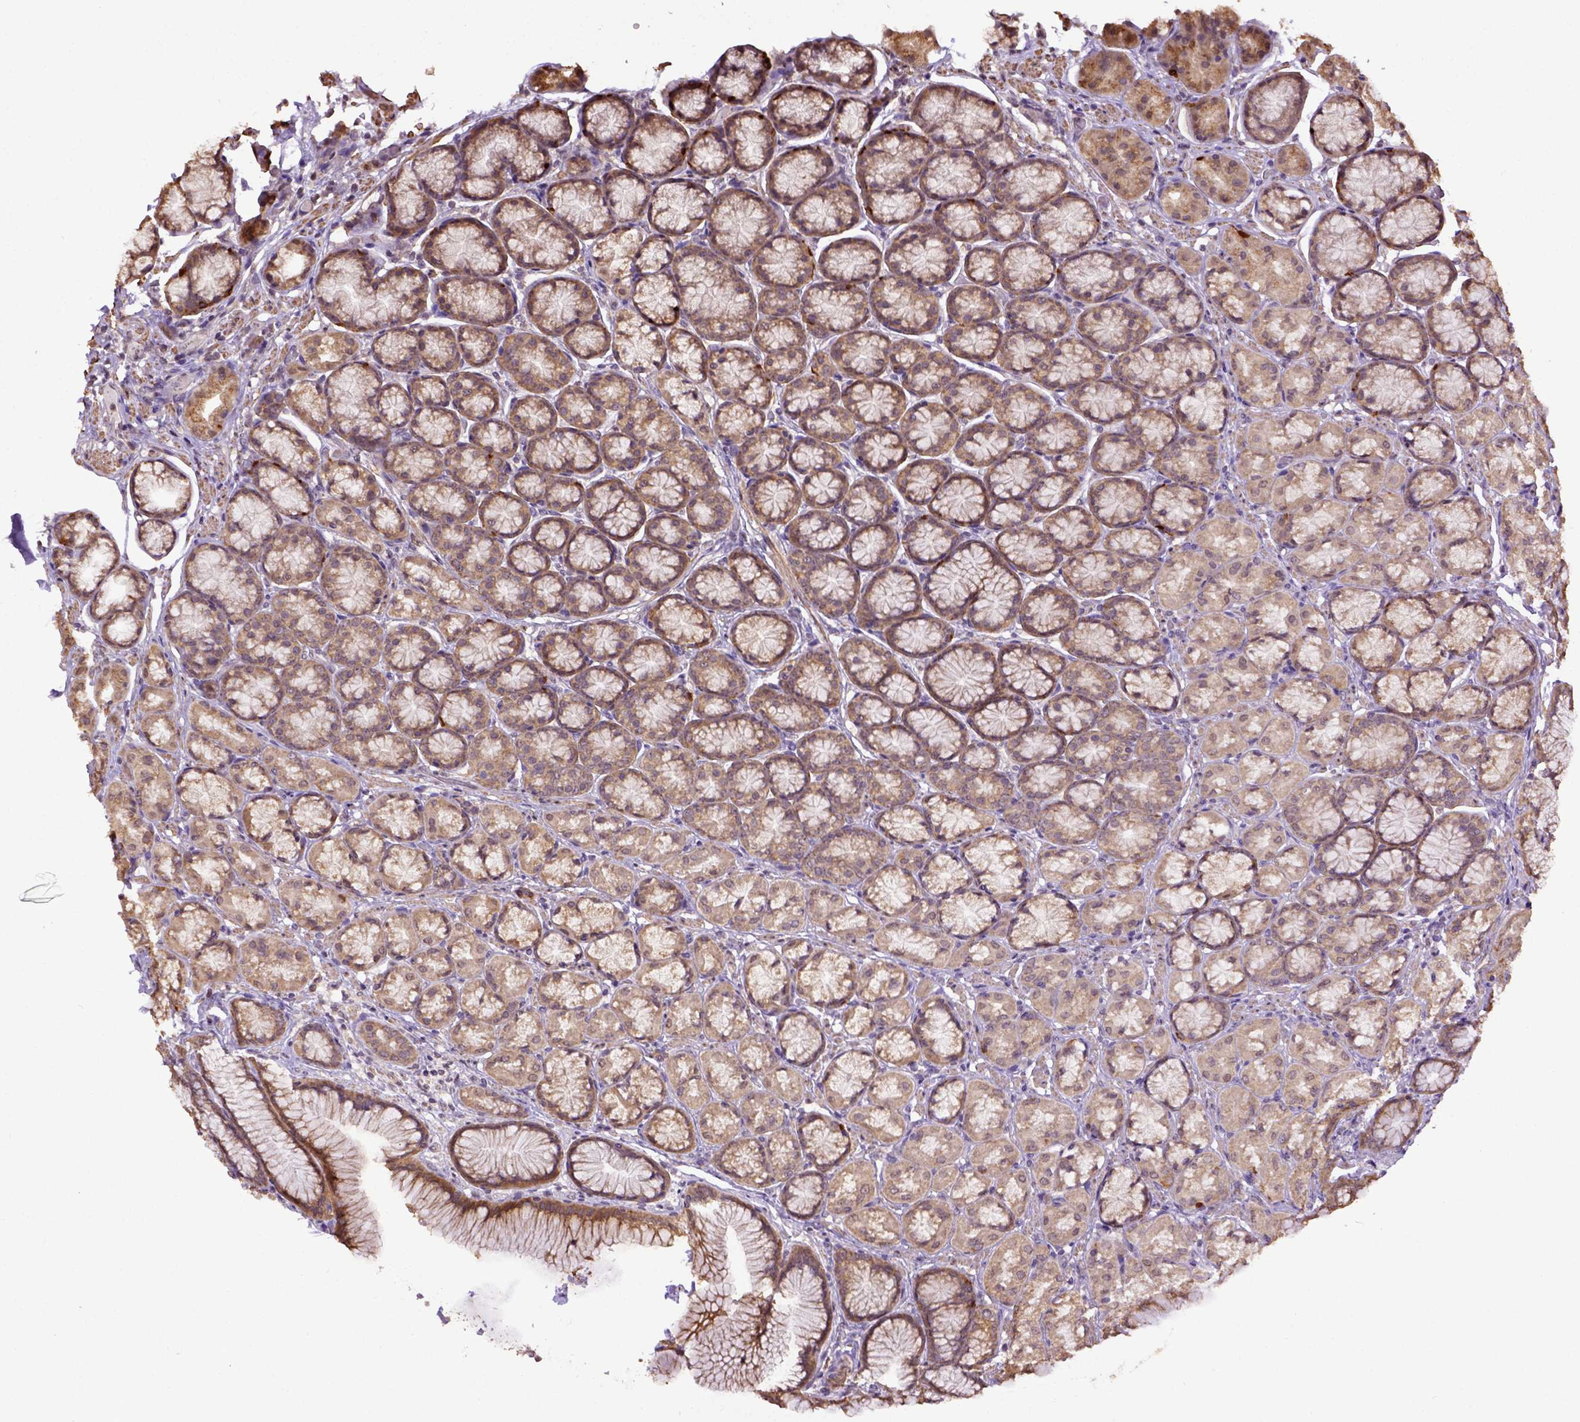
{"staining": {"intensity": "strong", "quantity": "<25%", "location": "cytoplasmic/membranous"}, "tissue": "stomach", "cell_type": "Glandular cells", "image_type": "normal", "snomed": [{"axis": "morphology", "description": "Normal tissue, NOS"}, {"axis": "morphology", "description": "Adenocarcinoma, NOS"}, {"axis": "morphology", "description": "Adenocarcinoma, High grade"}, {"axis": "topography", "description": "Stomach, upper"}, {"axis": "topography", "description": "Stomach"}], "caption": "This histopathology image exhibits immunohistochemistry staining of unremarkable human stomach, with medium strong cytoplasmic/membranous positivity in about <25% of glandular cells.", "gene": "WDR17", "patient": {"sex": "female", "age": 65}}